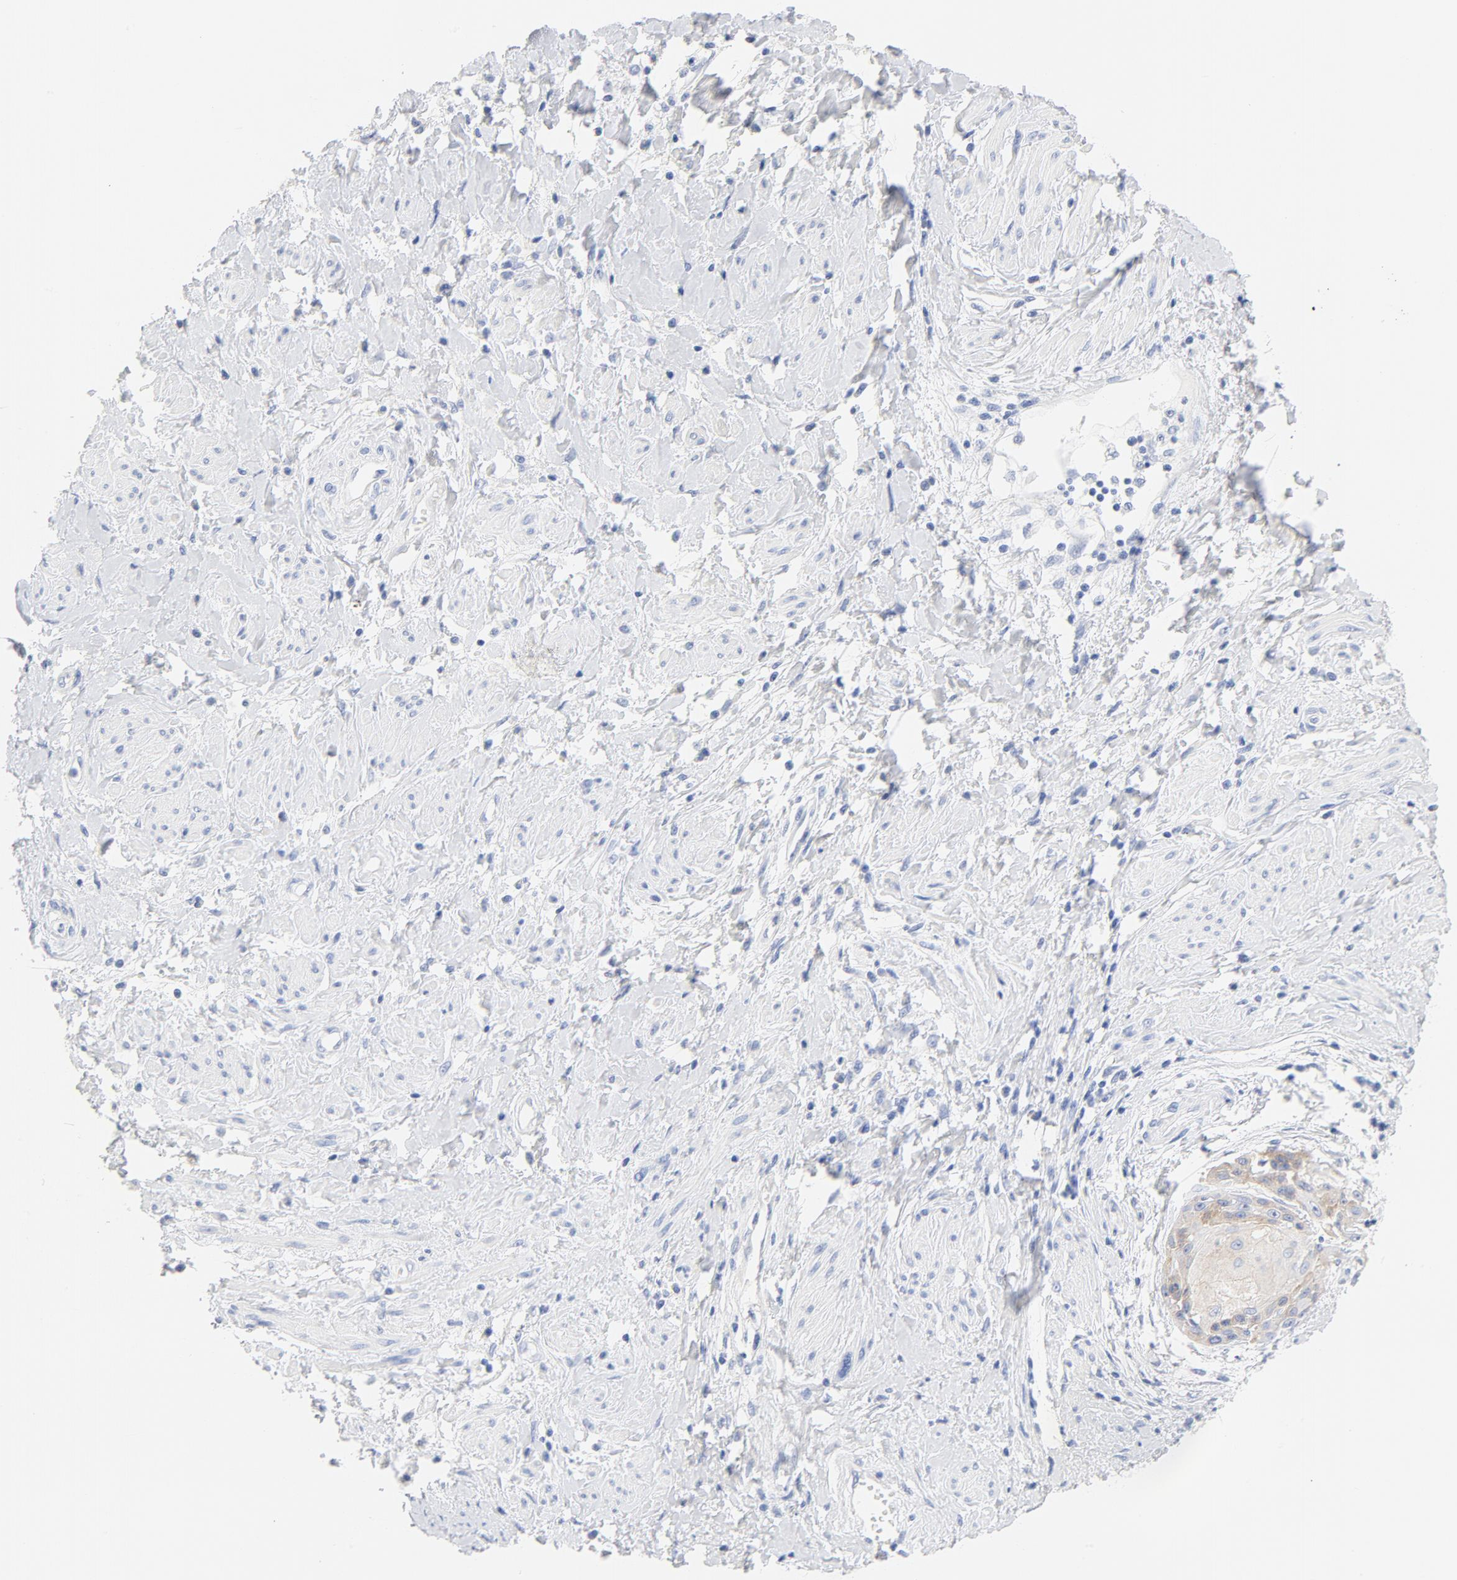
{"staining": {"intensity": "weak", "quantity": ">75%", "location": "cytoplasmic/membranous"}, "tissue": "cervical cancer", "cell_type": "Tumor cells", "image_type": "cancer", "snomed": [{"axis": "morphology", "description": "Squamous cell carcinoma, NOS"}, {"axis": "topography", "description": "Cervix"}], "caption": "Immunohistochemistry (IHC) (DAB (3,3'-diaminobenzidine)) staining of cervical cancer (squamous cell carcinoma) exhibits weak cytoplasmic/membranous protein positivity in approximately >75% of tumor cells.", "gene": "FGFR3", "patient": {"sex": "female", "age": 57}}